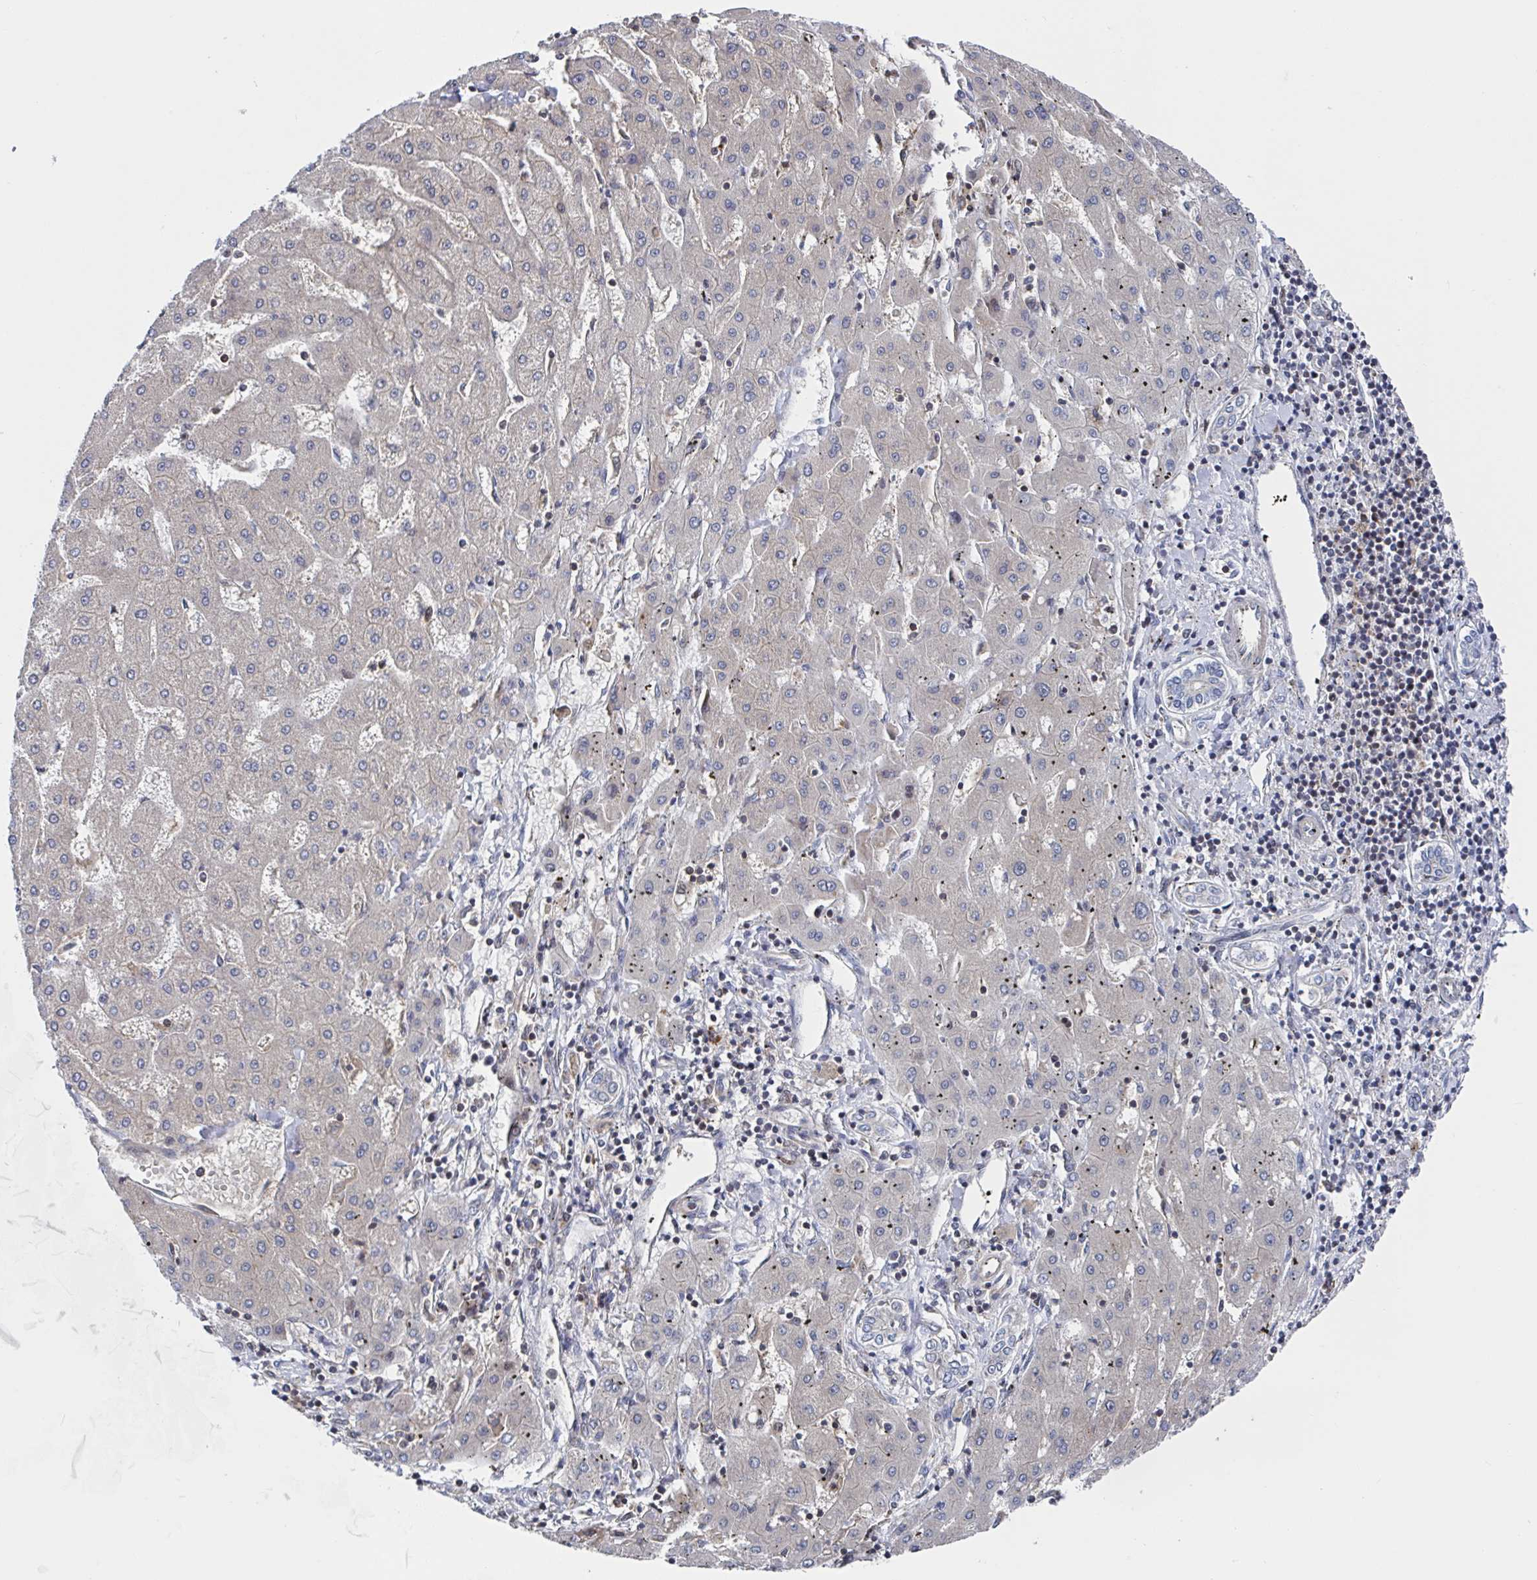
{"staining": {"intensity": "negative", "quantity": "none", "location": "none"}, "tissue": "liver cancer", "cell_type": "Tumor cells", "image_type": "cancer", "snomed": [{"axis": "morphology", "description": "Carcinoma, Hepatocellular, NOS"}, {"axis": "topography", "description": "Liver"}], "caption": "The immunohistochemistry photomicrograph has no significant positivity in tumor cells of hepatocellular carcinoma (liver) tissue. The staining was performed using DAB (3,3'-diaminobenzidine) to visualize the protein expression in brown, while the nuclei were stained in blue with hematoxylin (Magnification: 20x).", "gene": "DHRS12", "patient": {"sex": "male", "age": 72}}